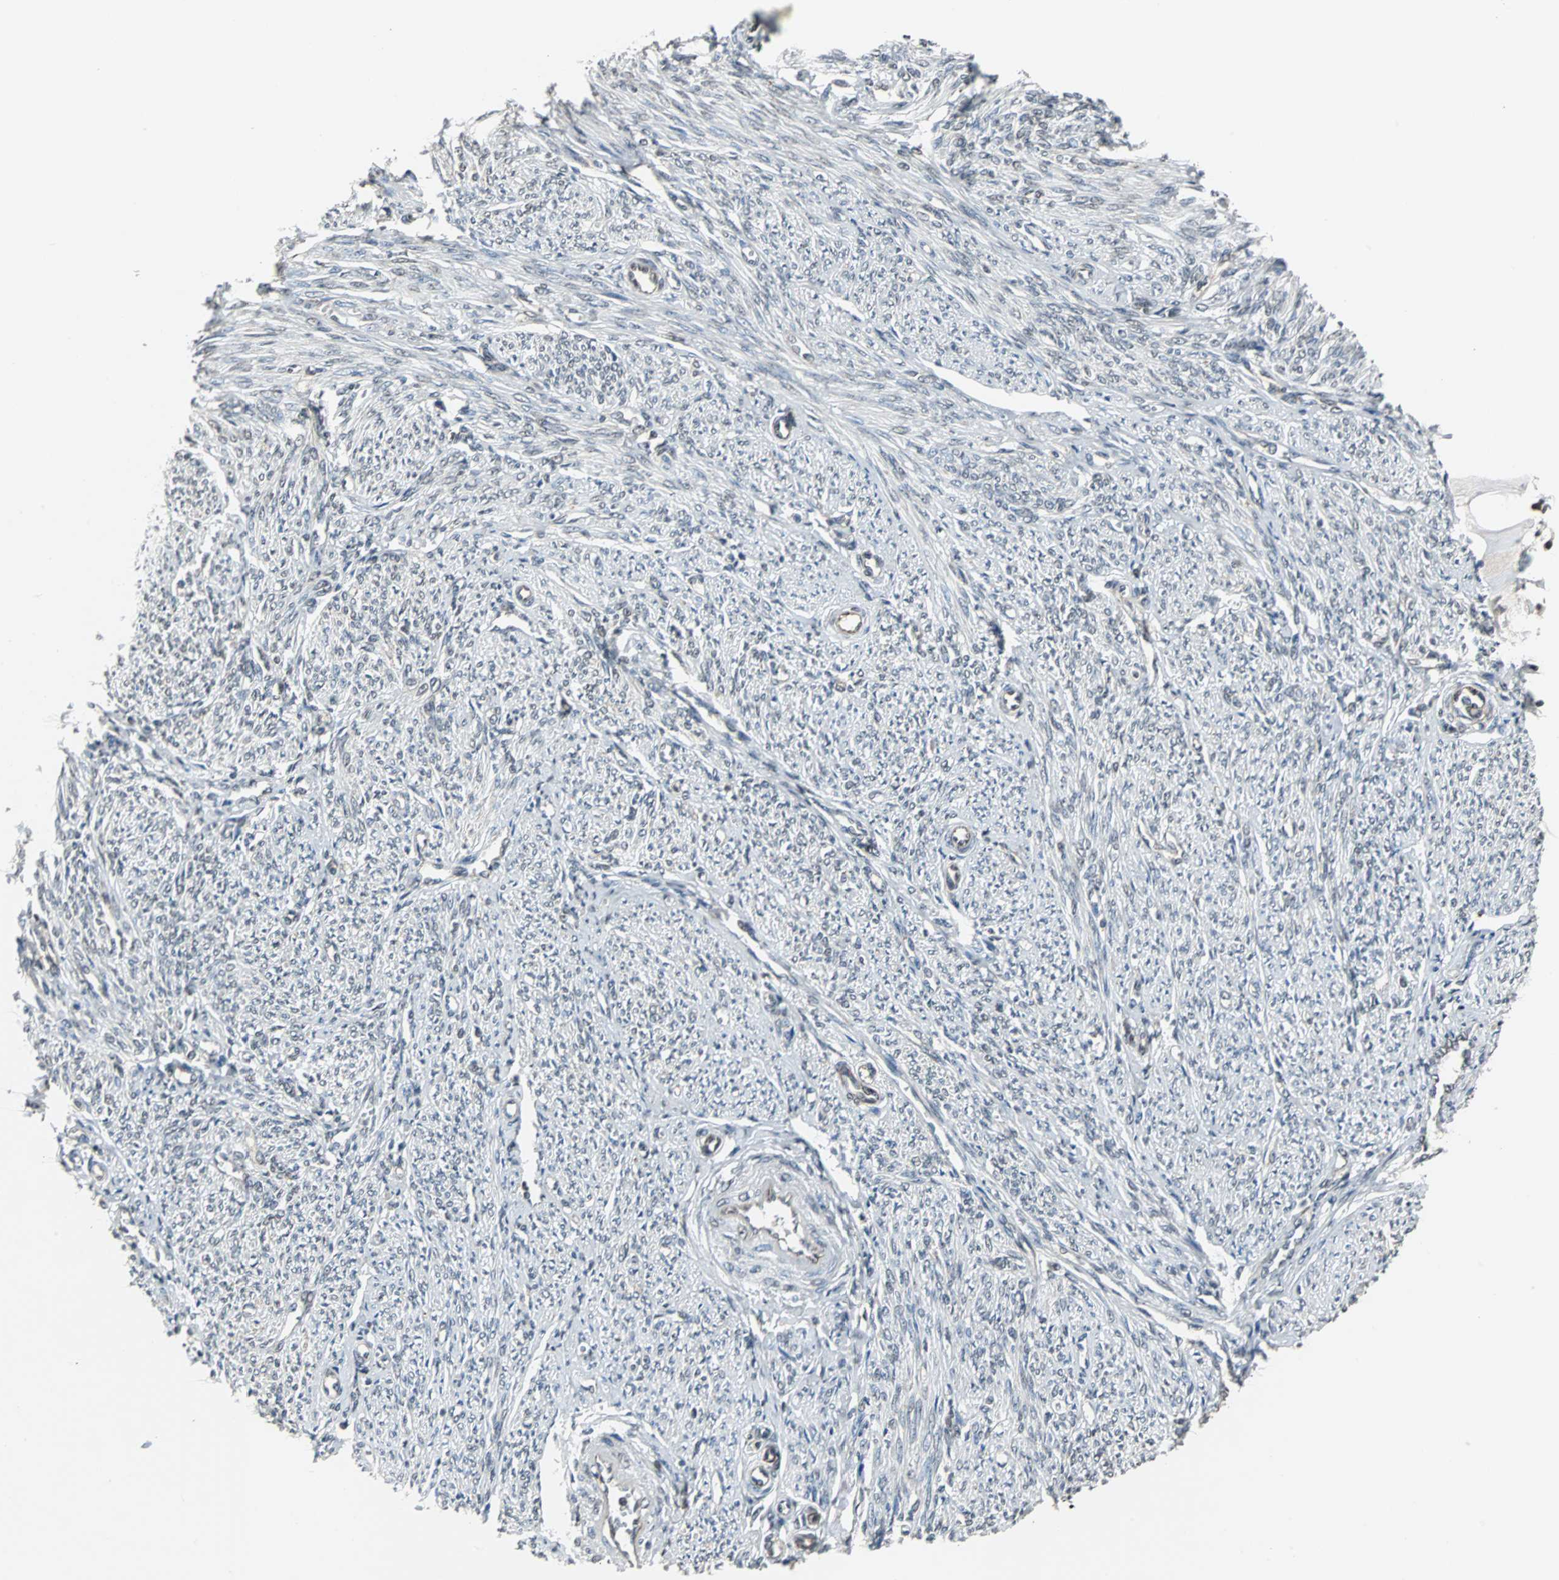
{"staining": {"intensity": "negative", "quantity": "none", "location": "none"}, "tissue": "smooth muscle", "cell_type": "Smooth muscle cells", "image_type": "normal", "snomed": [{"axis": "morphology", "description": "Normal tissue, NOS"}, {"axis": "topography", "description": "Smooth muscle"}], "caption": "This image is of normal smooth muscle stained with immunohistochemistry to label a protein in brown with the nuclei are counter-stained blue. There is no staining in smooth muscle cells.", "gene": "LSR", "patient": {"sex": "female", "age": 65}}